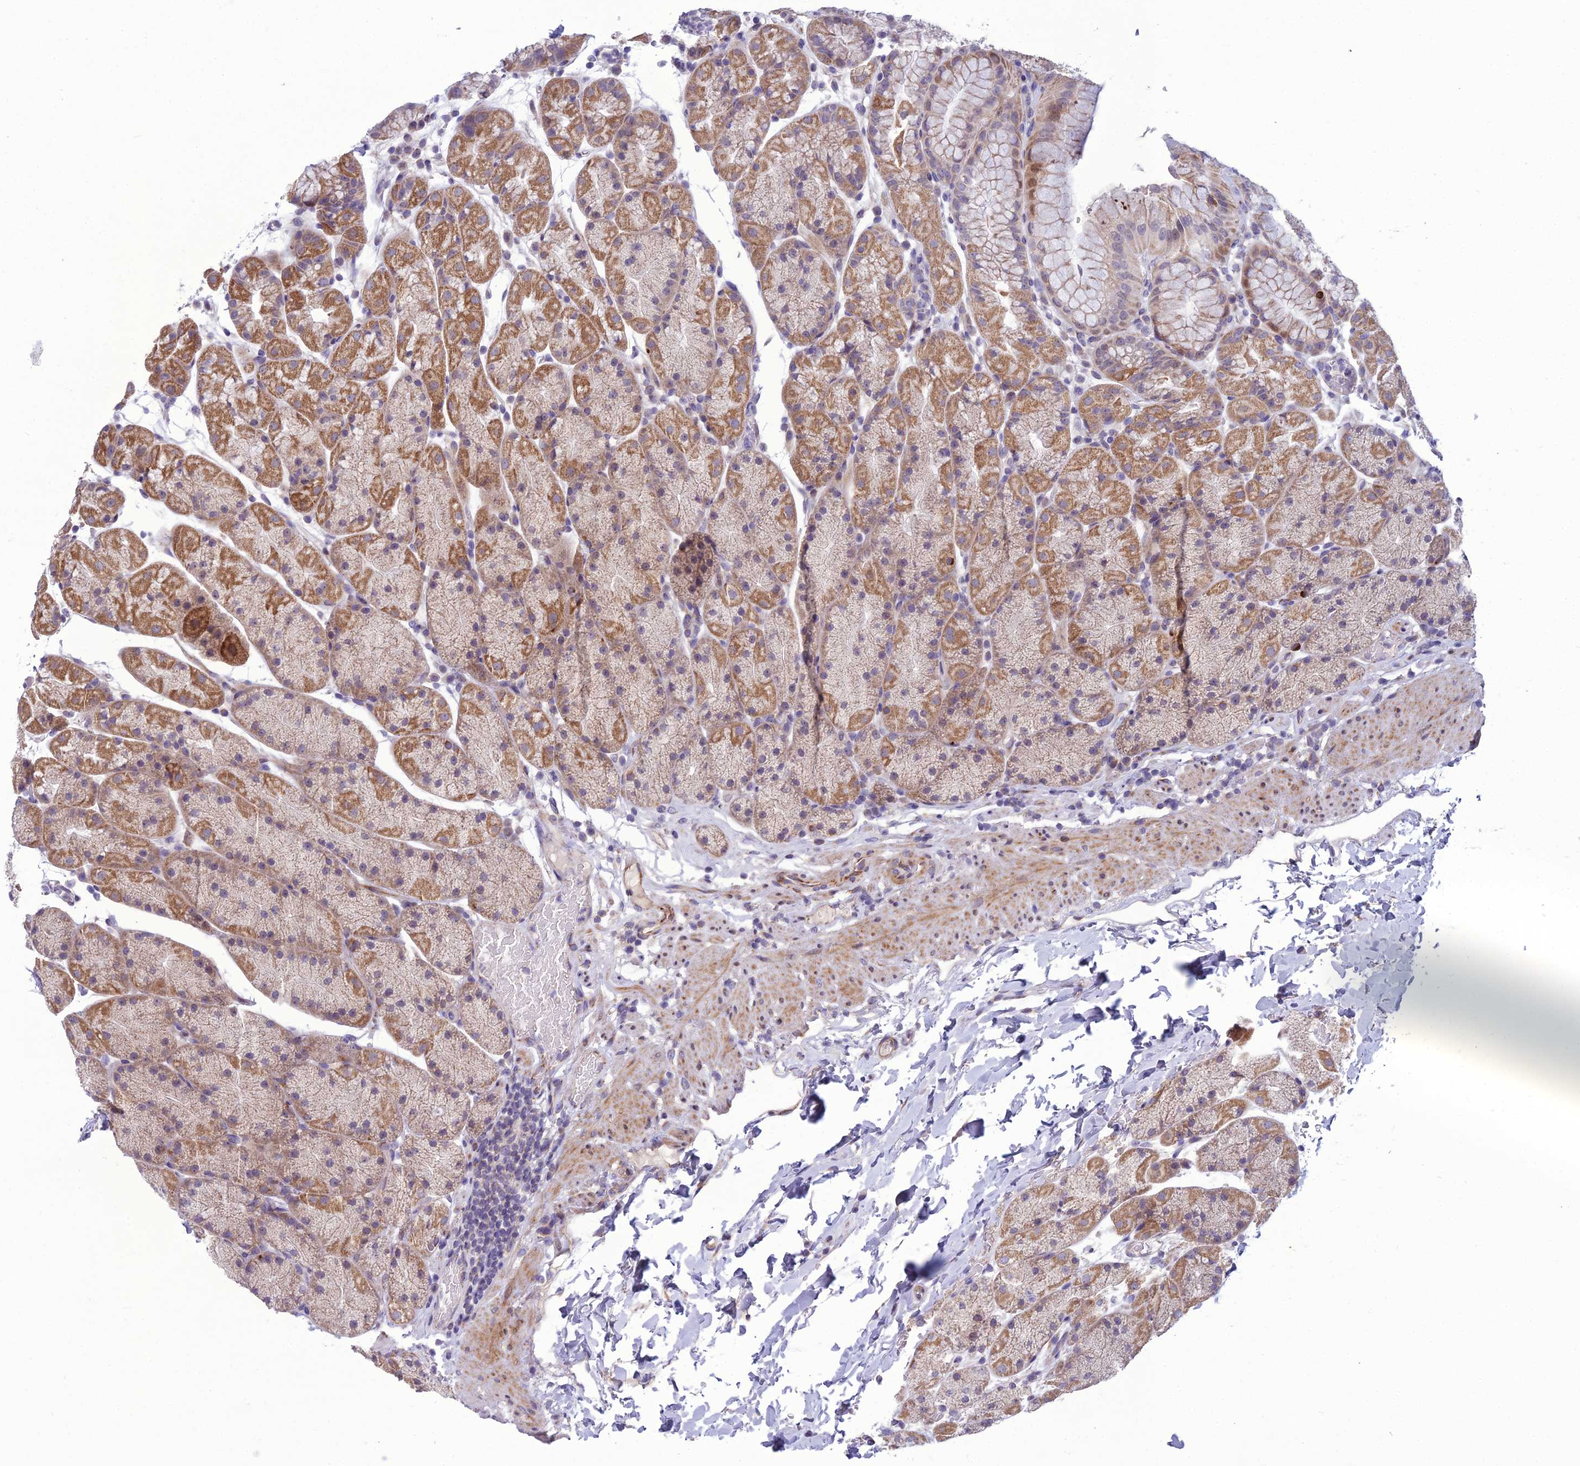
{"staining": {"intensity": "moderate", "quantity": ">75%", "location": "cytoplasmic/membranous"}, "tissue": "stomach", "cell_type": "Glandular cells", "image_type": "normal", "snomed": [{"axis": "morphology", "description": "Normal tissue, NOS"}, {"axis": "topography", "description": "Stomach, upper"}, {"axis": "topography", "description": "Stomach, lower"}], "caption": "Protein expression analysis of benign human stomach reveals moderate cytoplasmic/membranous positivity in approximately >75% of glandular cells.", "gene": "NODAL", "patient": {"sex": "male", "age": 67}}